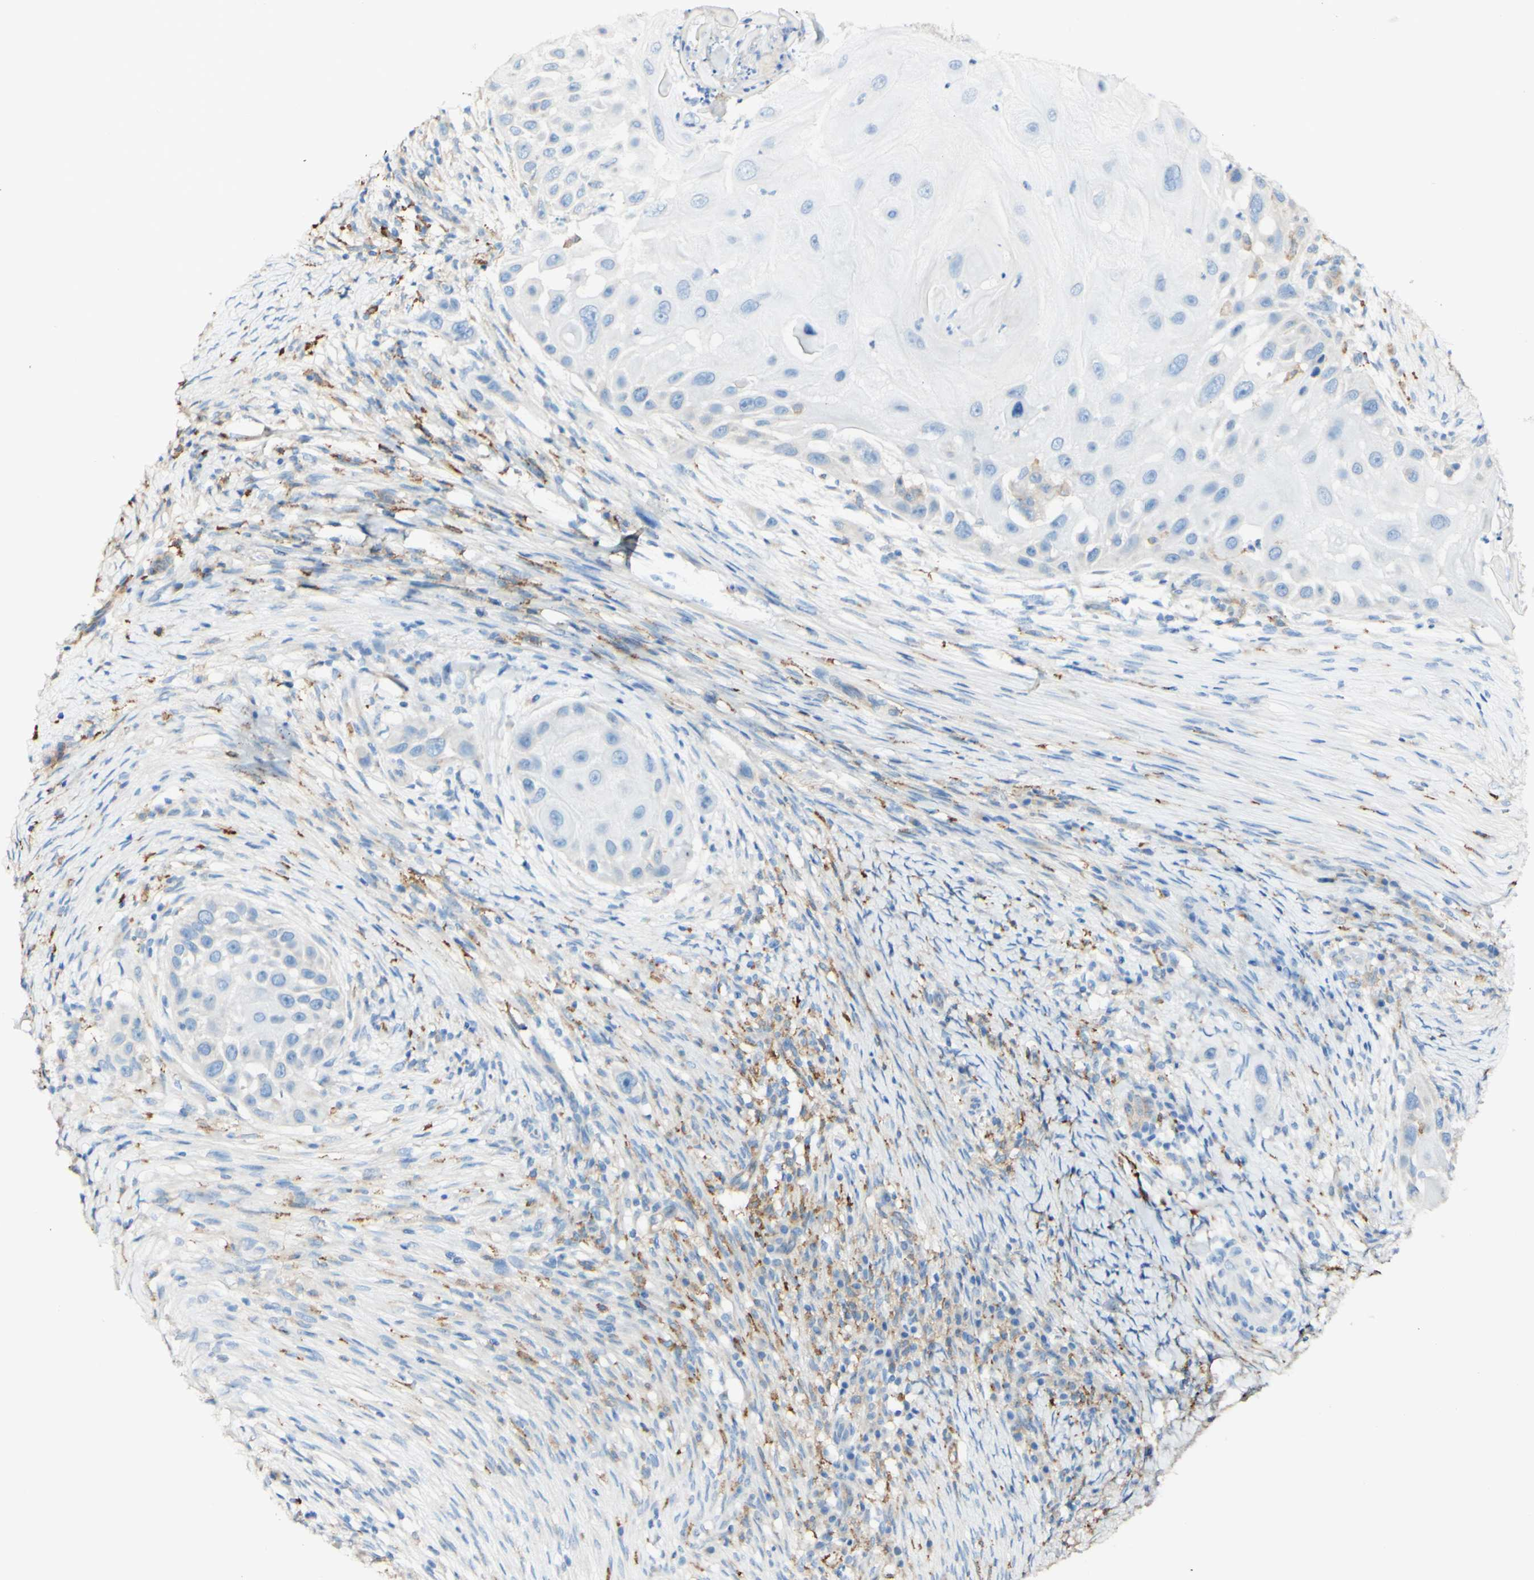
{"staining": {"intensity": "negative", "quantity": "none", "location": "none"}, "tissue": "skin cancer", "cell_type": "Tumor cells", "image_type": "cancer", "snomed": [{"axis": "morphology", "description": "Squamous cell carcinoma, NOS"}, {"axis": "topography", "description": "Skin"}], "caption": "IHC image of human skin cancer stained for a protein (brown), which exhibits no expression in tumor cells.", "gene": "FCGRT", "patient": {"sex": "female", "age": 44}}